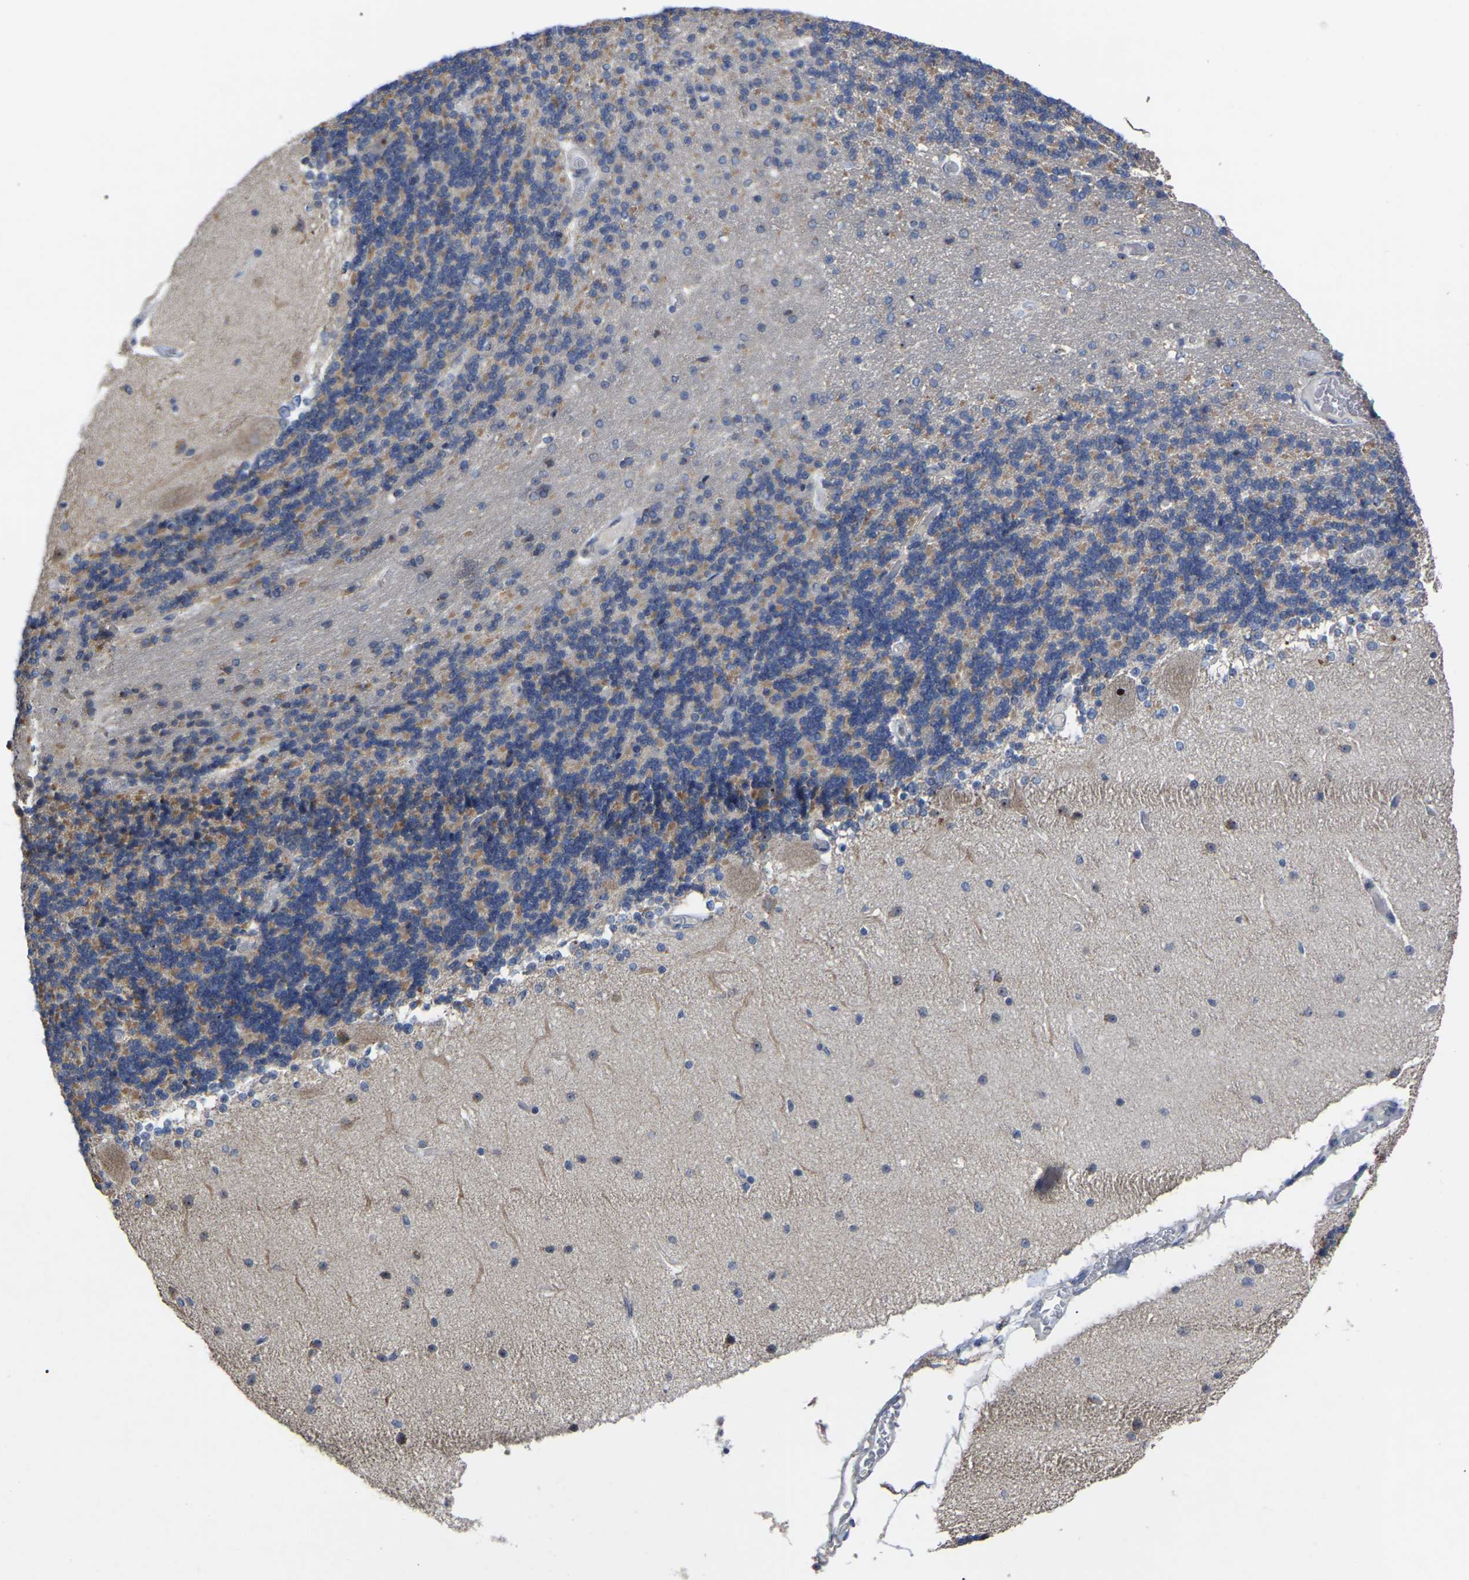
{"staining": {"intensity": "moderate", "quantity": "<25%", "location": "cytoplasmic/membranous"}, "tissue": "cerebellum", "cell_type": "Cells in granular layer", "image_type": "normal", "snomed": [{"axis": "morphology", "description": "Normal tissue, NOS"}, {"axis": "topography", "description": "Cerebellum"}], "caption": "Immunohistochemical staining of benign cerebellum exhibits moderate cytoplasmic/membranous protein expression in about <25% of cells in granular layer. (DAB (3,3'-diaminobenzidine) = brown stain, brightfield microscopy at high magnification).", "gene": "NOP53", "patient": {"sex": "female", "age": 54}}